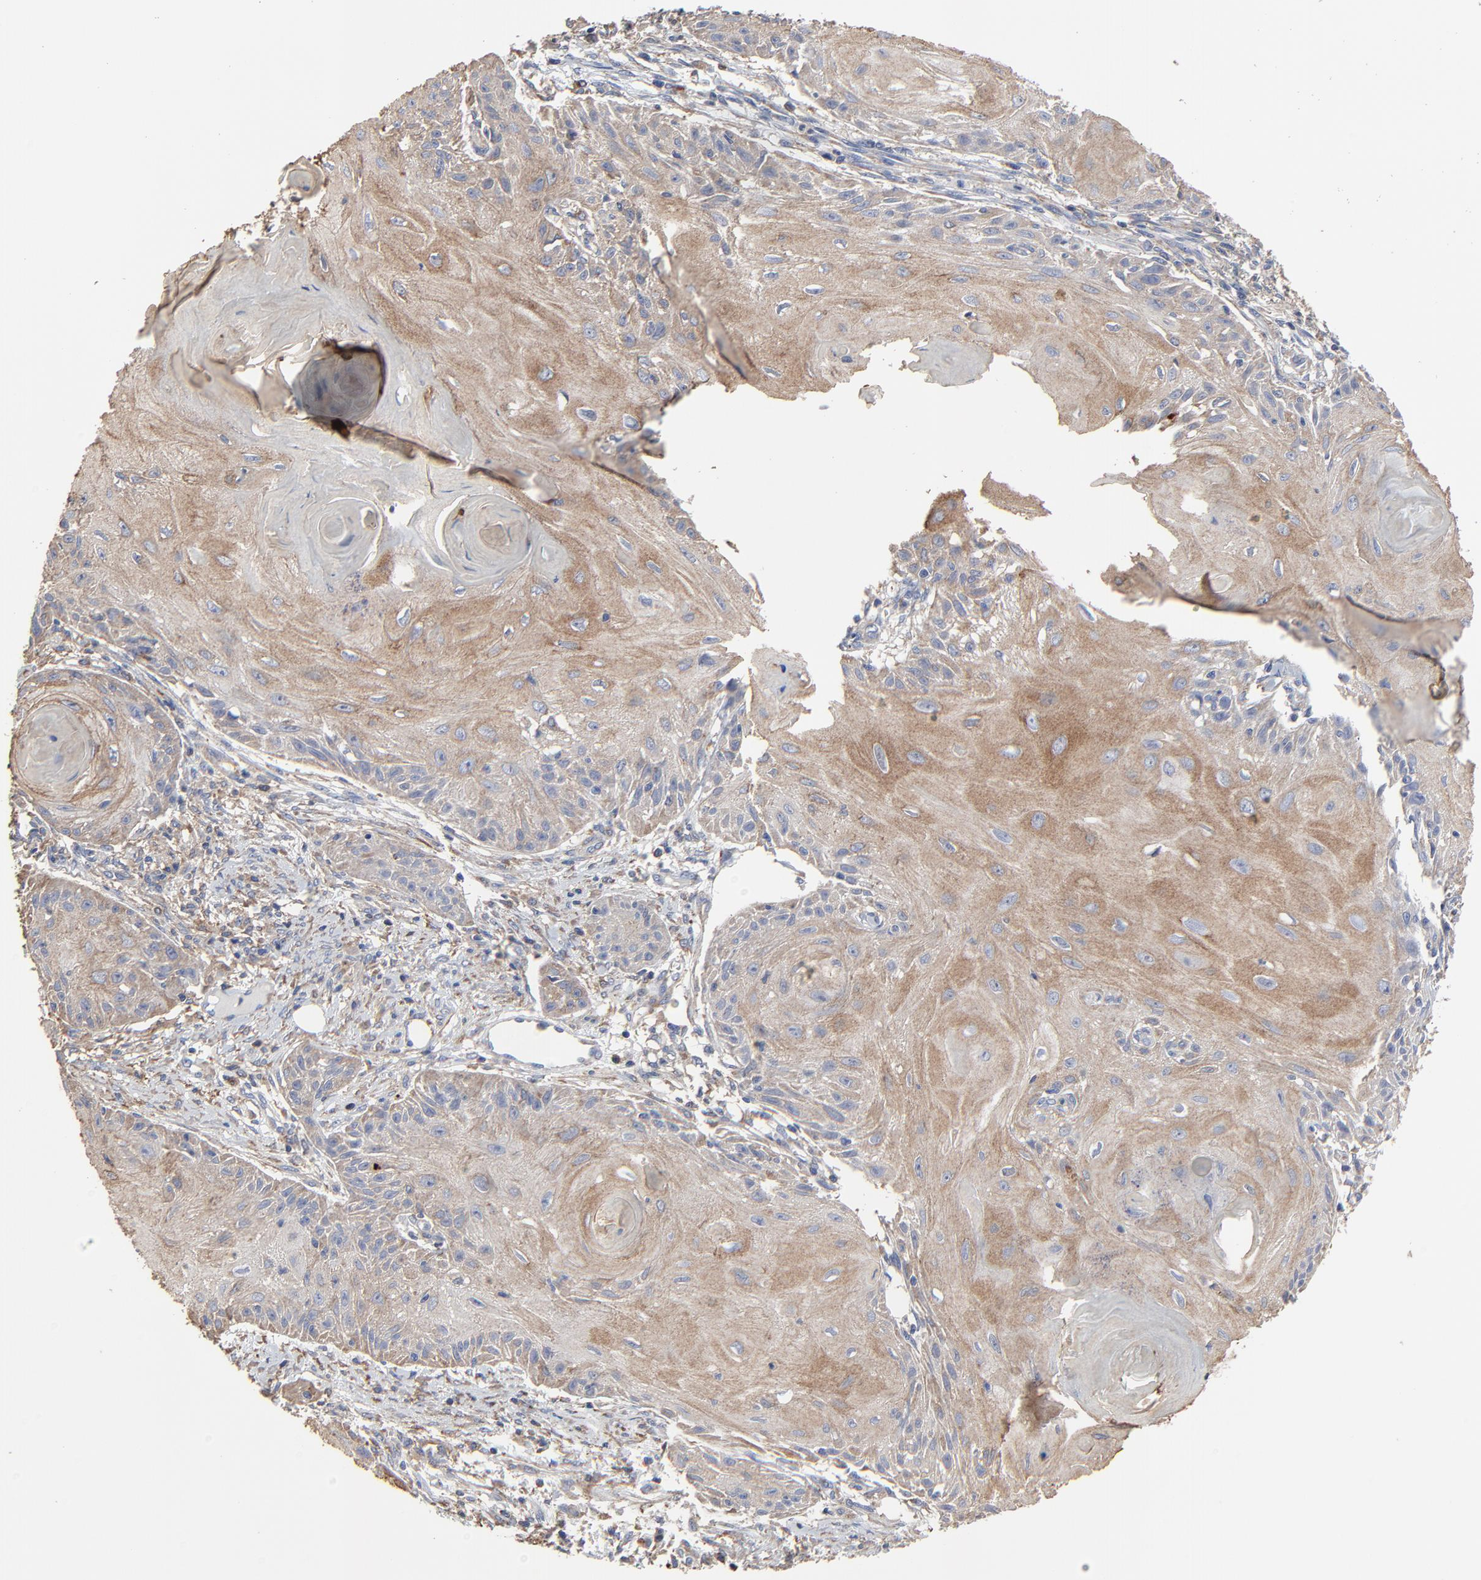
{"staining": {"intensity": "moderate", "quantity": ">75%", "location": "cytoplasmic/membranous"}, "tissue": "skin cancer", "cell_type": "Tumor cells", "image_type": "cancer", "snomed": [{"axis": "morphology", "description": "Squamous cell carcinoma, NOS"}, {"axis": "topography", "description": "Skin"}], "caption": "High-magnification brightfield microscopy of skin cancer stained with DAB (brown) and counterstained with hematoxylin (blue). tumor cells exhibit moderate cytoplasmic/membranous staining is appreciated in approximately>75% of cells.", "gene": "NXF3", "patient": {"sex": "female", "age": 88}}